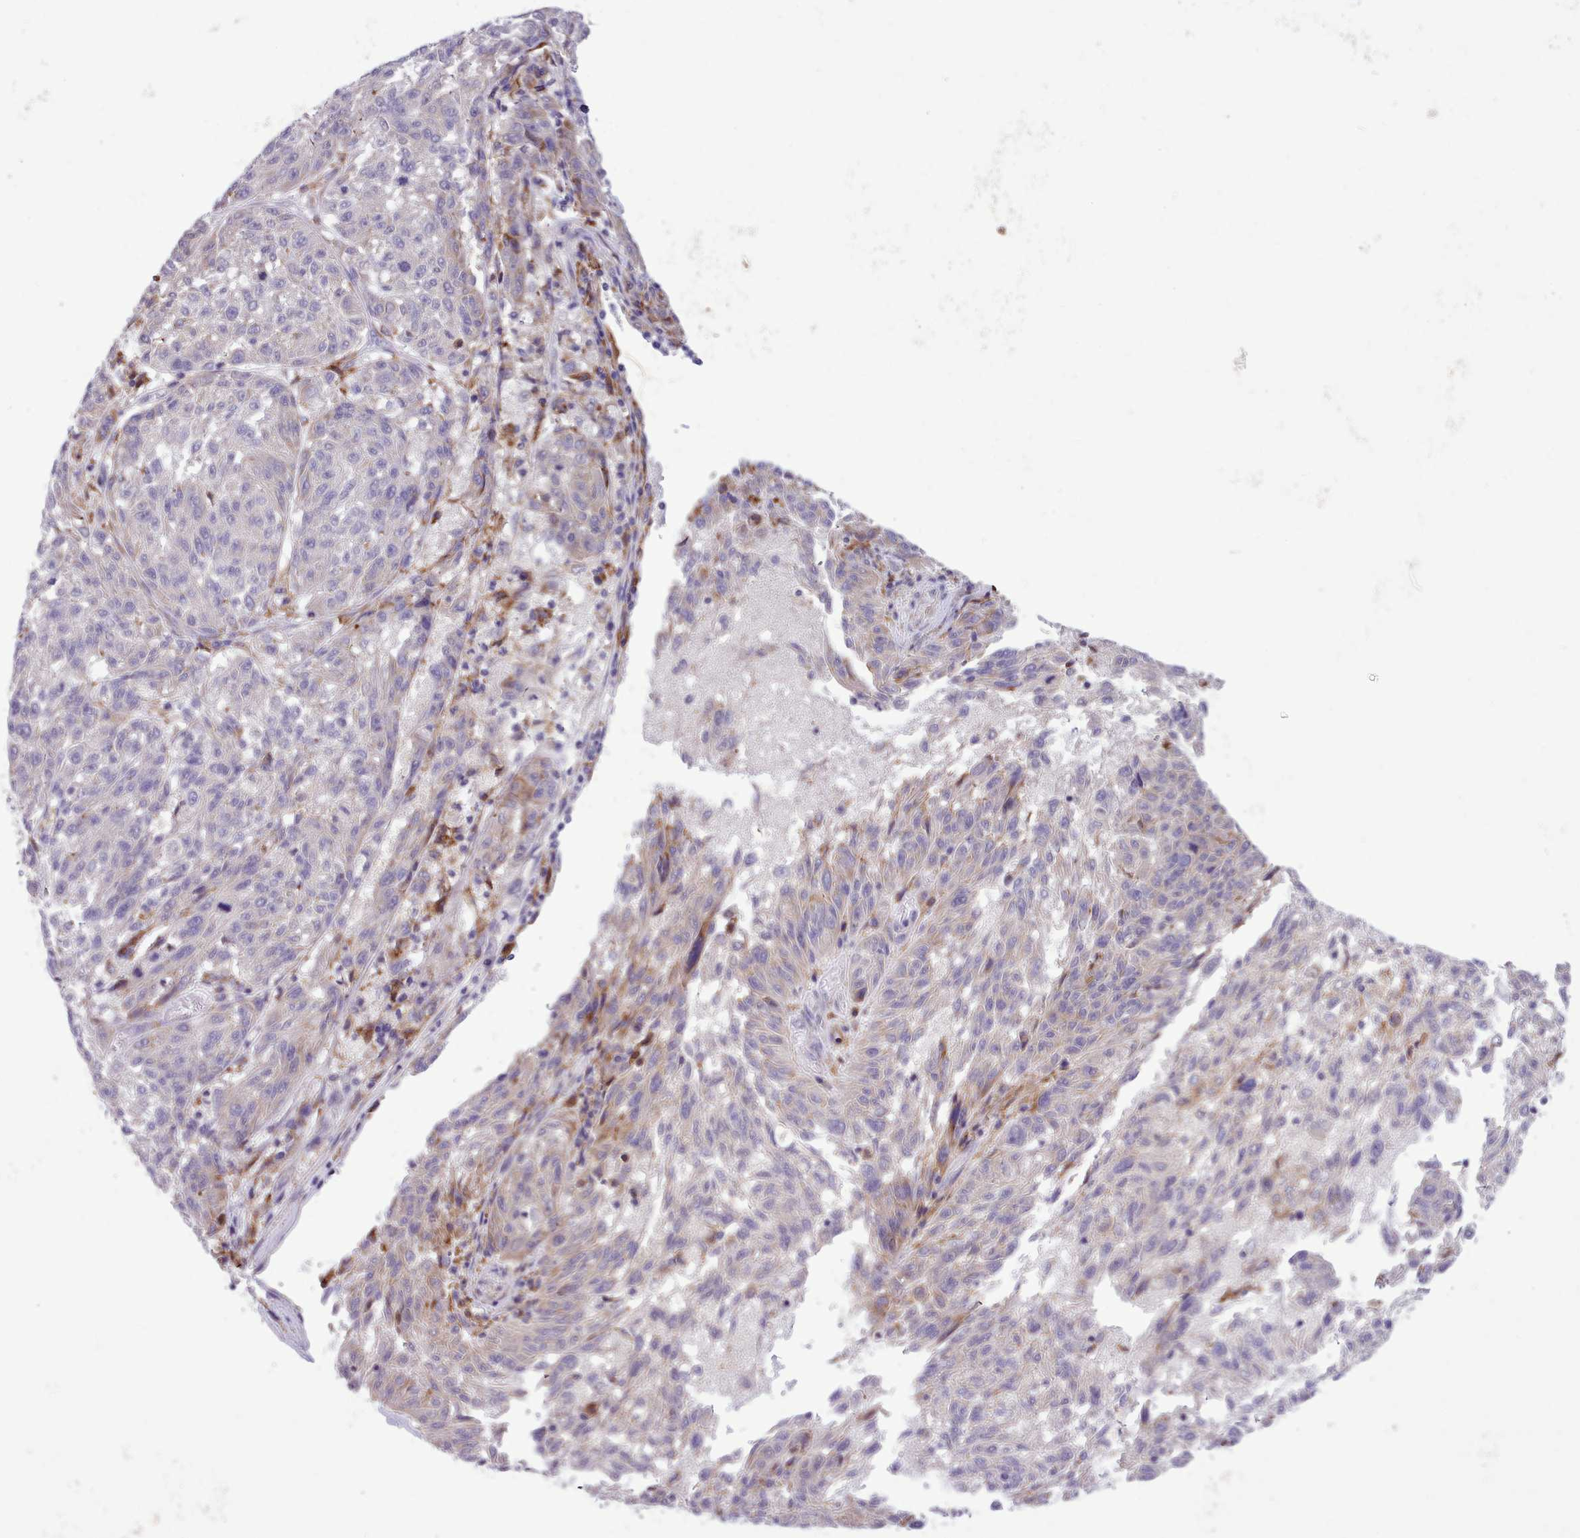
{"staining": {"intensity": "negative", "quantity": "none", "location": "none"}, "tissue": "melanoma", "cell_type": "Tumor cells", "image_type": "cancer", "snomed": [{"axis": "morphology", "description": "Malignant melanoma, NOS"}, {"axis": "topography", "description": "Skin"}], "caption": "DAB (3,3'-diaminobenzidine) immunohistochemical staining of melanoma demonstrates no significant staining in tumor cells. (DAB IHC with hematoxylin counter stain).", "gene": "FAM83E", "patient": {"sex": "male", "age": 53}}